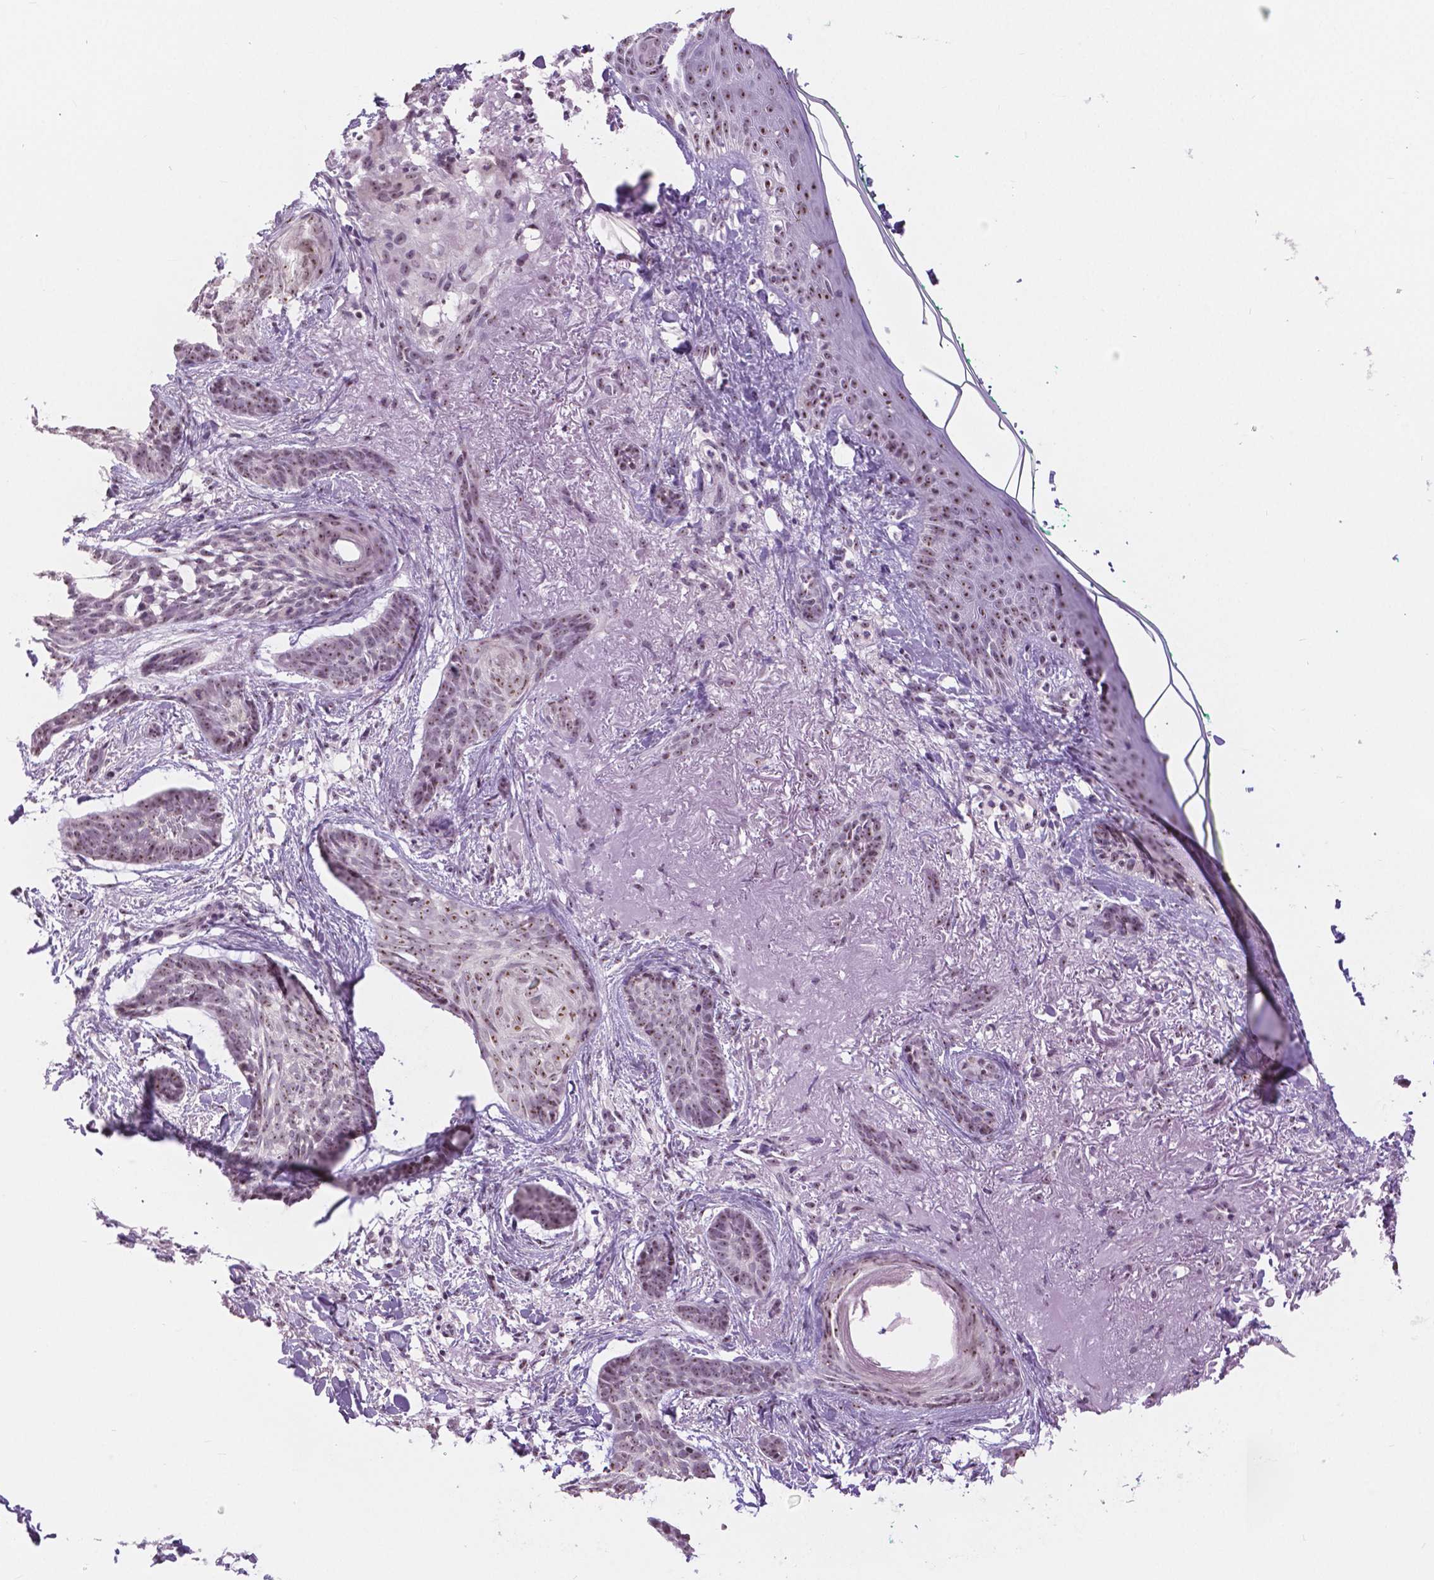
{"staining": {"intensity": "moderate", "quantity": ">75%", "location": "nuclear"}, "tissue": "skin cancer", "cell_type": "Tumor cells", "image_type": "cancer", "snomed": [{"axis": "morphology", "description": "Basal cell carcinoma"}, {"axis": "topography", "description": "Skin"}], "caption": "Skin basal cell carcinoma stained with immunohistochemistry shows moderate nuclear positivity in approximately >75% of tumor cells. The protein is shown in brown color, while the nuclei are stained blue.", "gene": "NHP2", "patient": {"sex": "female", "age": 78}}